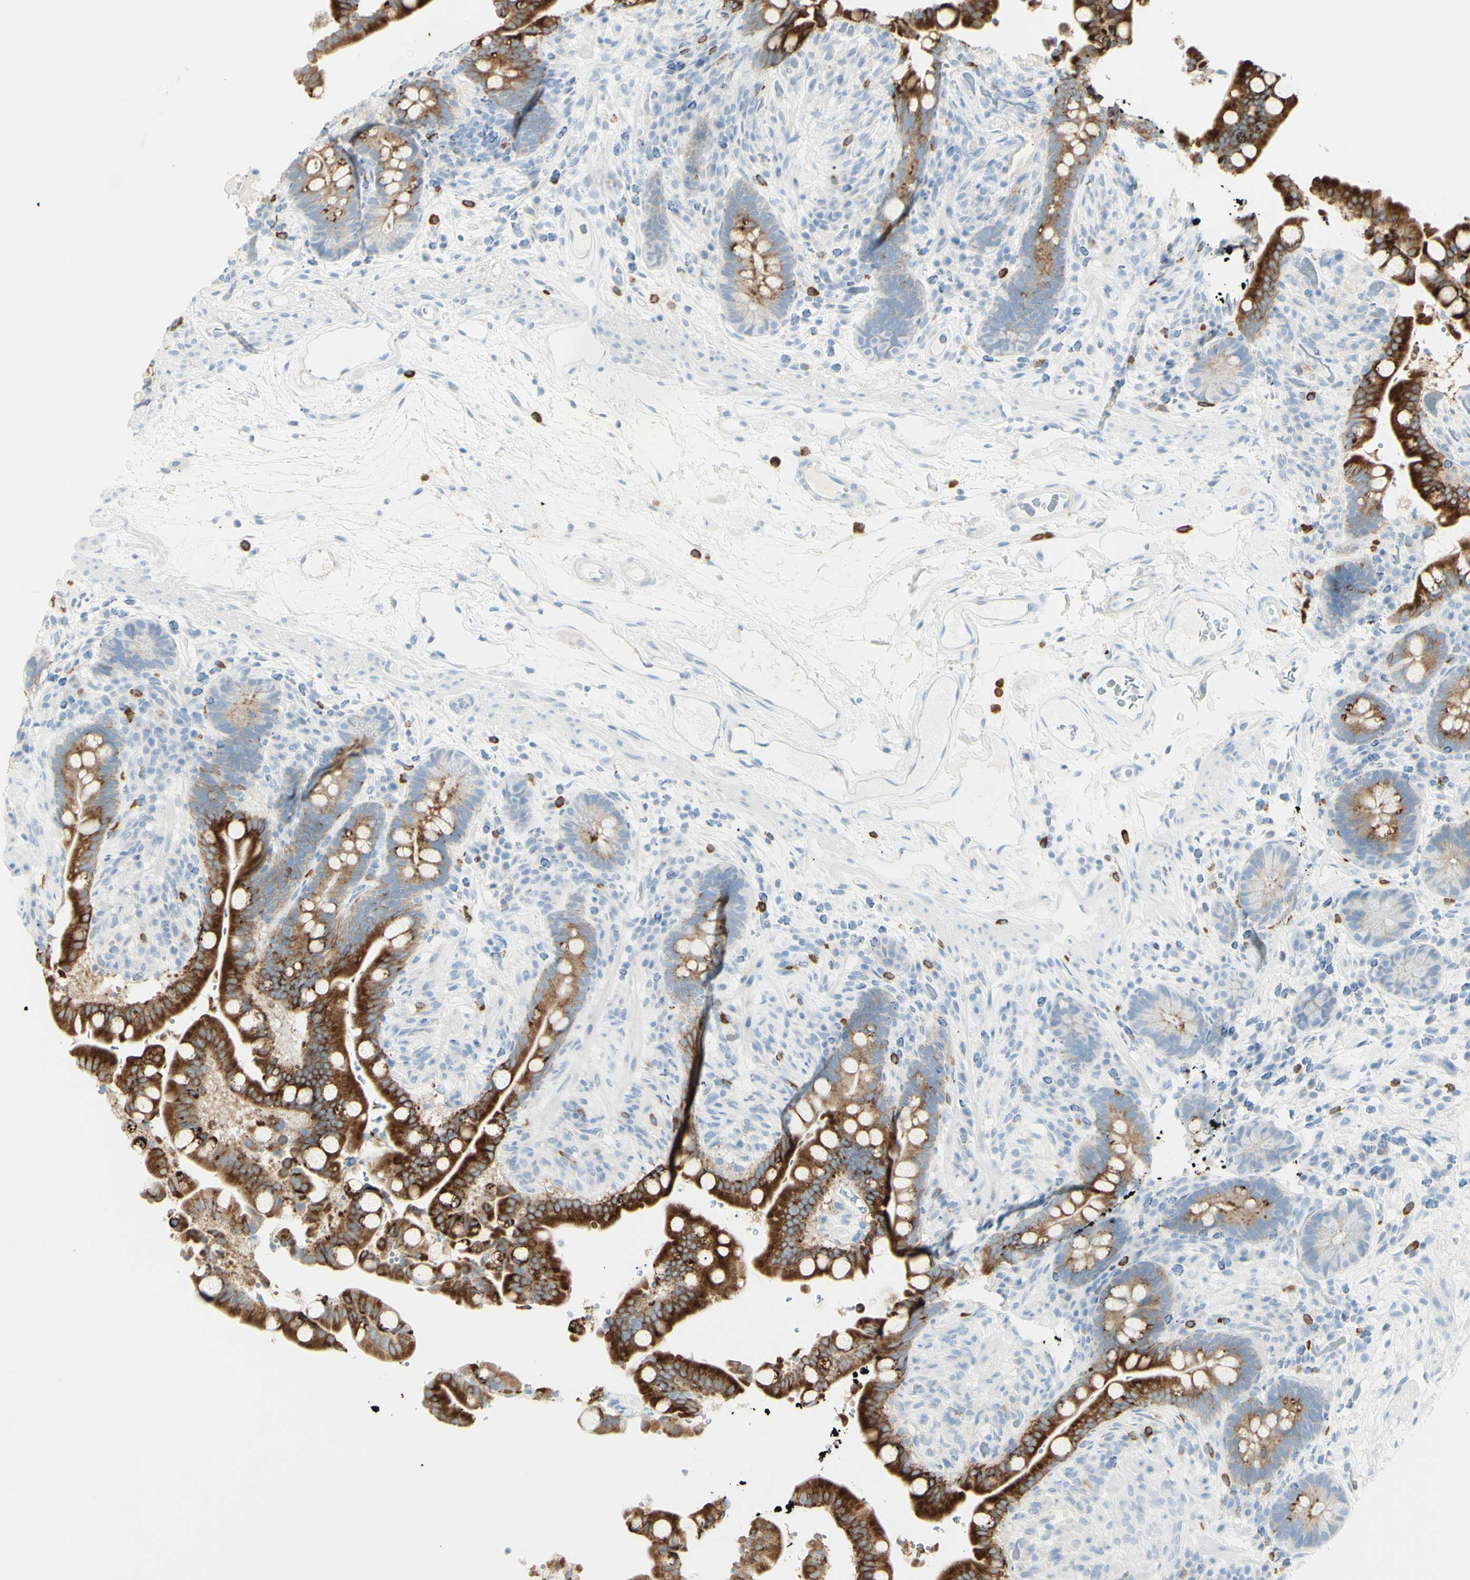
{"staining": {"intensity": "negative", "quantity": "none", "location": "none"}, "tissue": "colon", "cell_type": "Endothelial cells", "image_type": "normal", "snomed": [{"axis": "morphology", "description": "Normal tissue, NOS"}, {"axis": "topography", "description": "Colon"}], "caption": "A high-resolution micrograph shows immunohistochemistry (IHC) staining of normal colon, which demonstrates no significant positivity in endothelial cells.", "gene": "LETM1", "patient": {"sex": "male", "age": 73}}